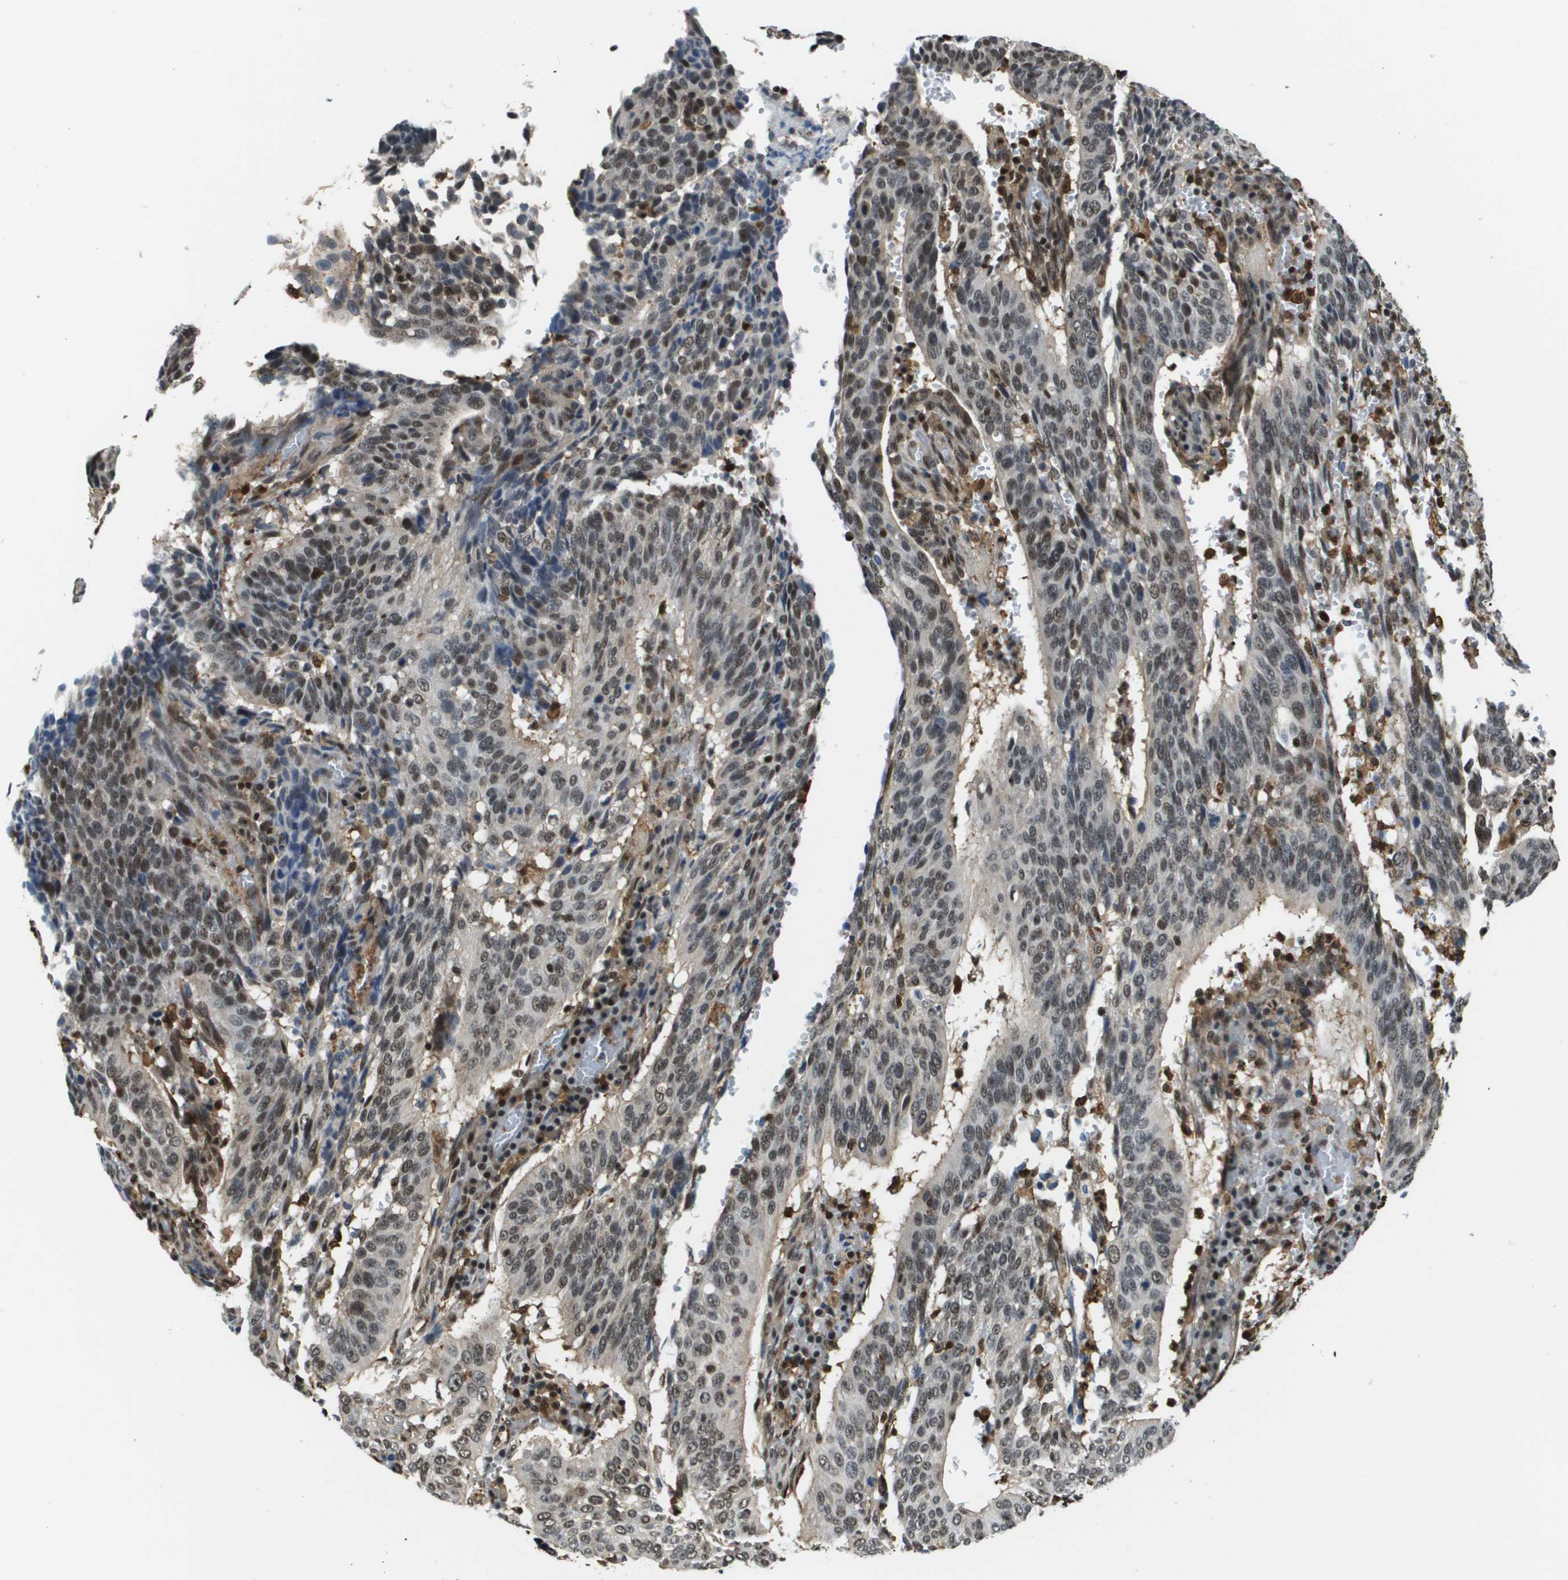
{"staining": {"intensity": "moderate", "quantity": ">75%", "location": "nuclear"}, "tissue": "cervical cancer", "cell_type": "Tumor cells", "image_type": "cancer", "snomed": [{"axis": "morphology", "description": "Normal tissue, NOS"}, {"axis": "morphology", "description": "Squamous cell carcinoma, NOS"}, {"axis": "topography", "description": "Cervix"}], "caption": "IHC (DAB) staining of human cervical squamous cell carcinoma shows moderate nuclear protein staining in approximately >75% of tumor cells.", "gene": "EP400", "patient": {"sex": "female", "age": 39}}